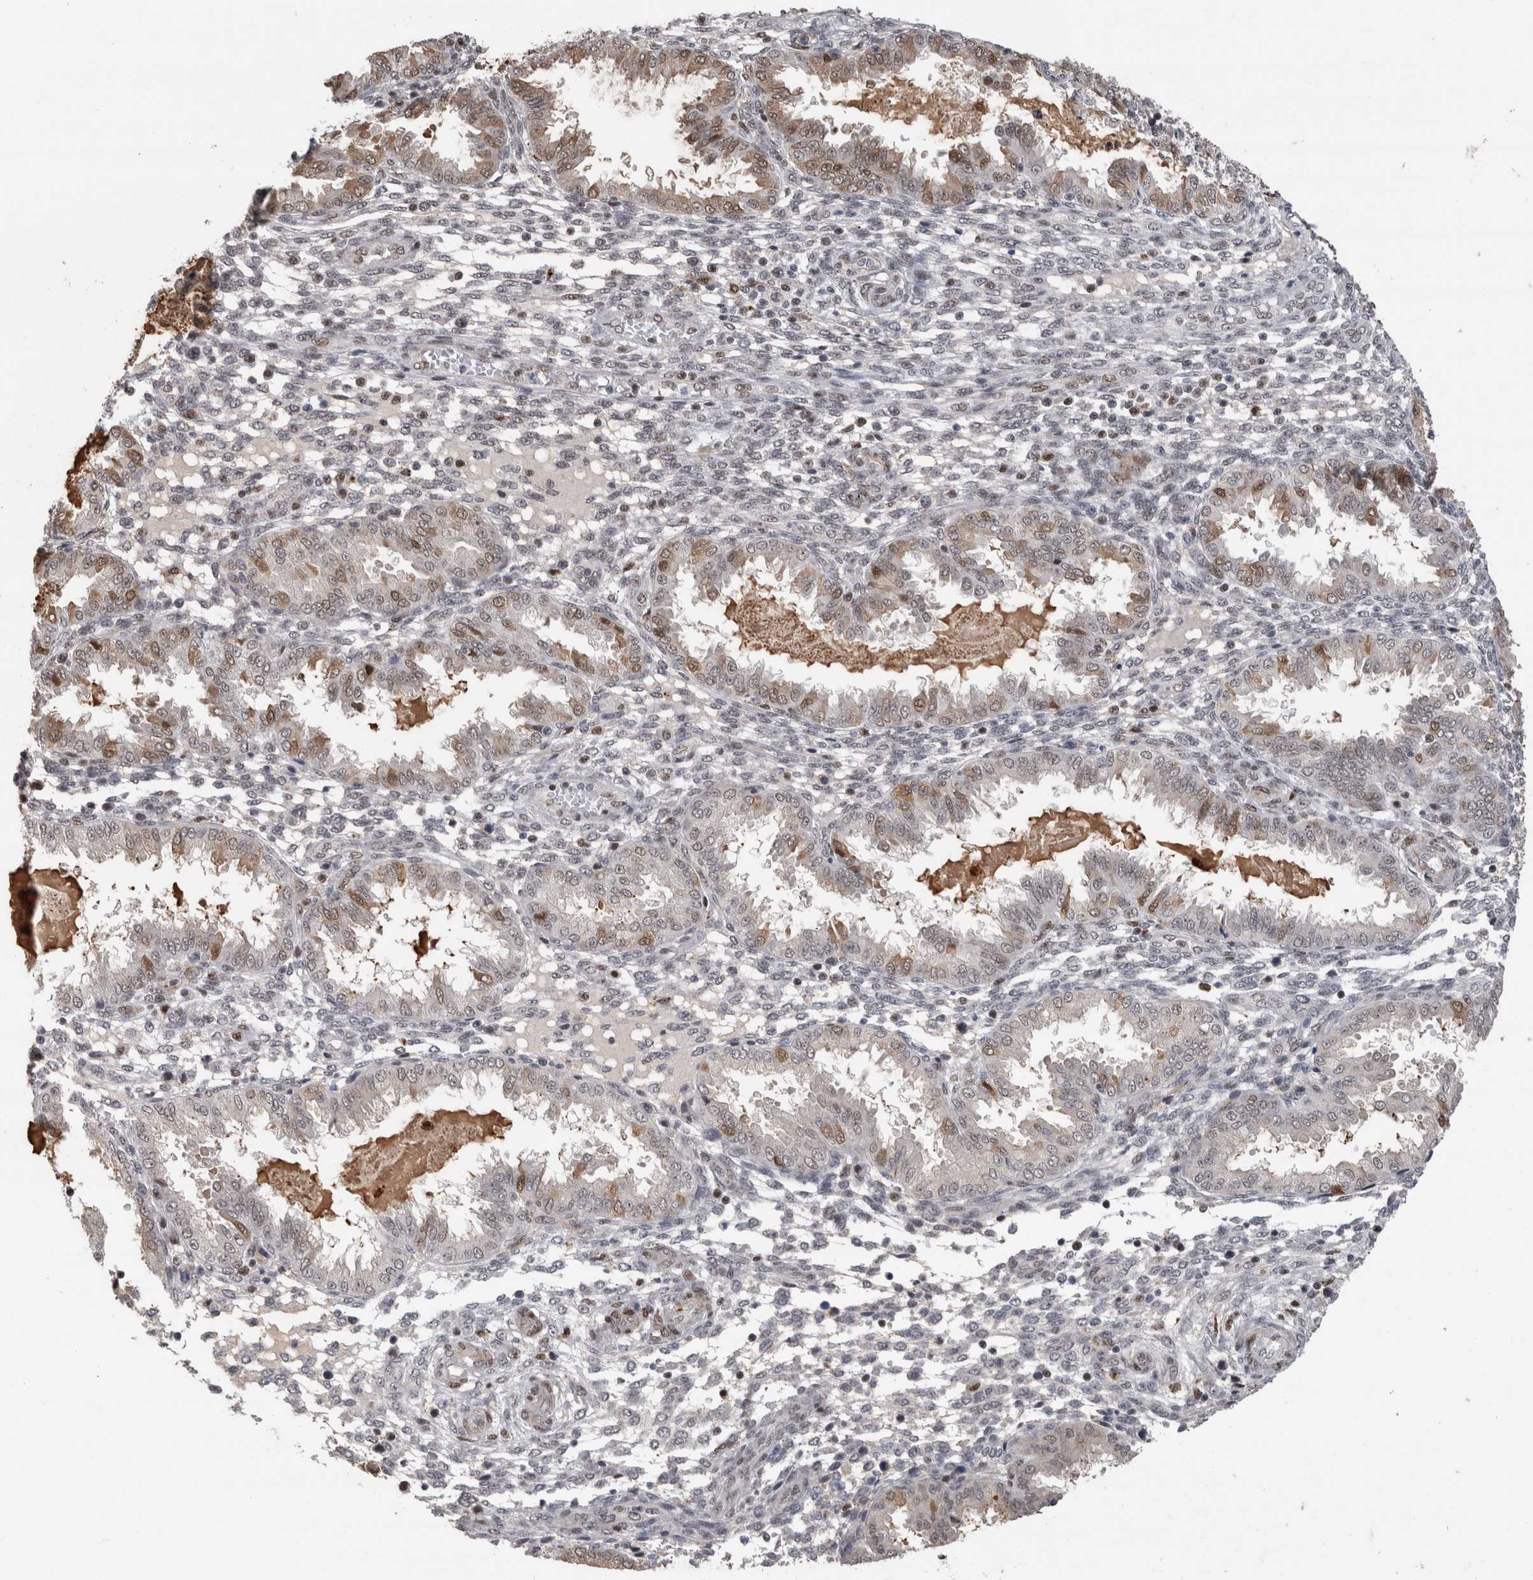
{"staining": {"intensity": "weak", "quantity": "25%-75%", "location": "nuclear"}, "tissue": "endometrium", "cell_type": "Cells in endometrial stroma", "image_type": "normal", "snomed": [{"axis": "morphology", "description": "Normal tissue, NOS"}, {"axis": "topography", "description": "Endometrium"}], "caption": "About 25%-75% of cells in endometrial stroma in normal human endometrium show weak nuclear protein staining as visualized by brown immunohistochemical staining.", "gene": "POLD2", "patient": {"sex": "female", "age": 33}}